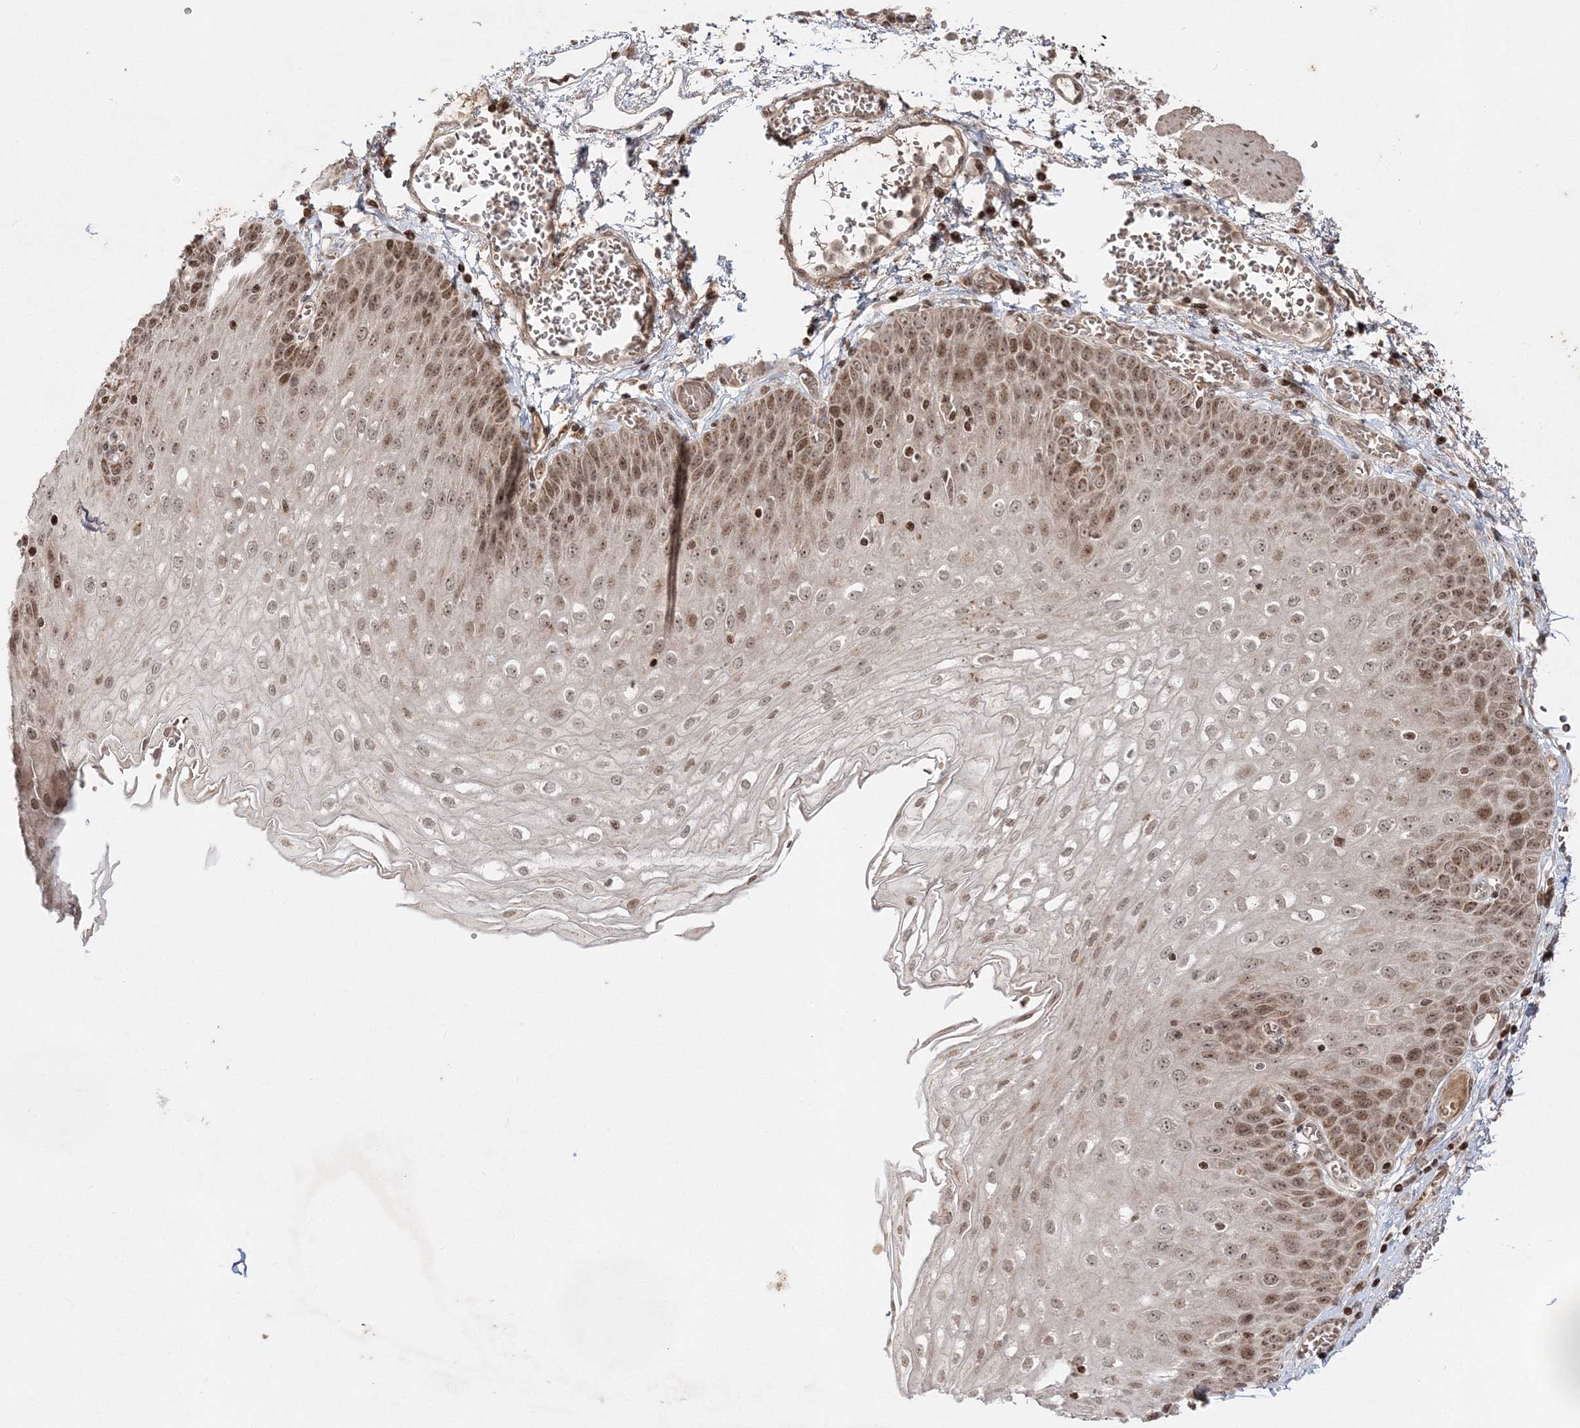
{"staining": {"intensity": "moderate", "quantity": ">75%", "location": "cytoplasmic/membranous,nuclear"}, "tissue": "esophagus", "cell_type": "Squamous epithelial cells", "image_type": "normal", "snomed": [{"axis": "morphology", "description": "Normal tissue, NOS"}, {"axis": "topography", "description": "Esophagus"}], "caption": "Protein staining of benign esophagus exhibits moderate cytoplasmic/membranous,nuclear expression in approximately >75% of squamous epithelial cells. The staining was performed using DAB (3,3'-diaminobenzidine) to visualize the protein expression in brown, while the nuclei were stained in blue with hematoxylin (Magnification: 20x).", "gene": "CARM1", "patient": {"sex": "male", "age": 81}}